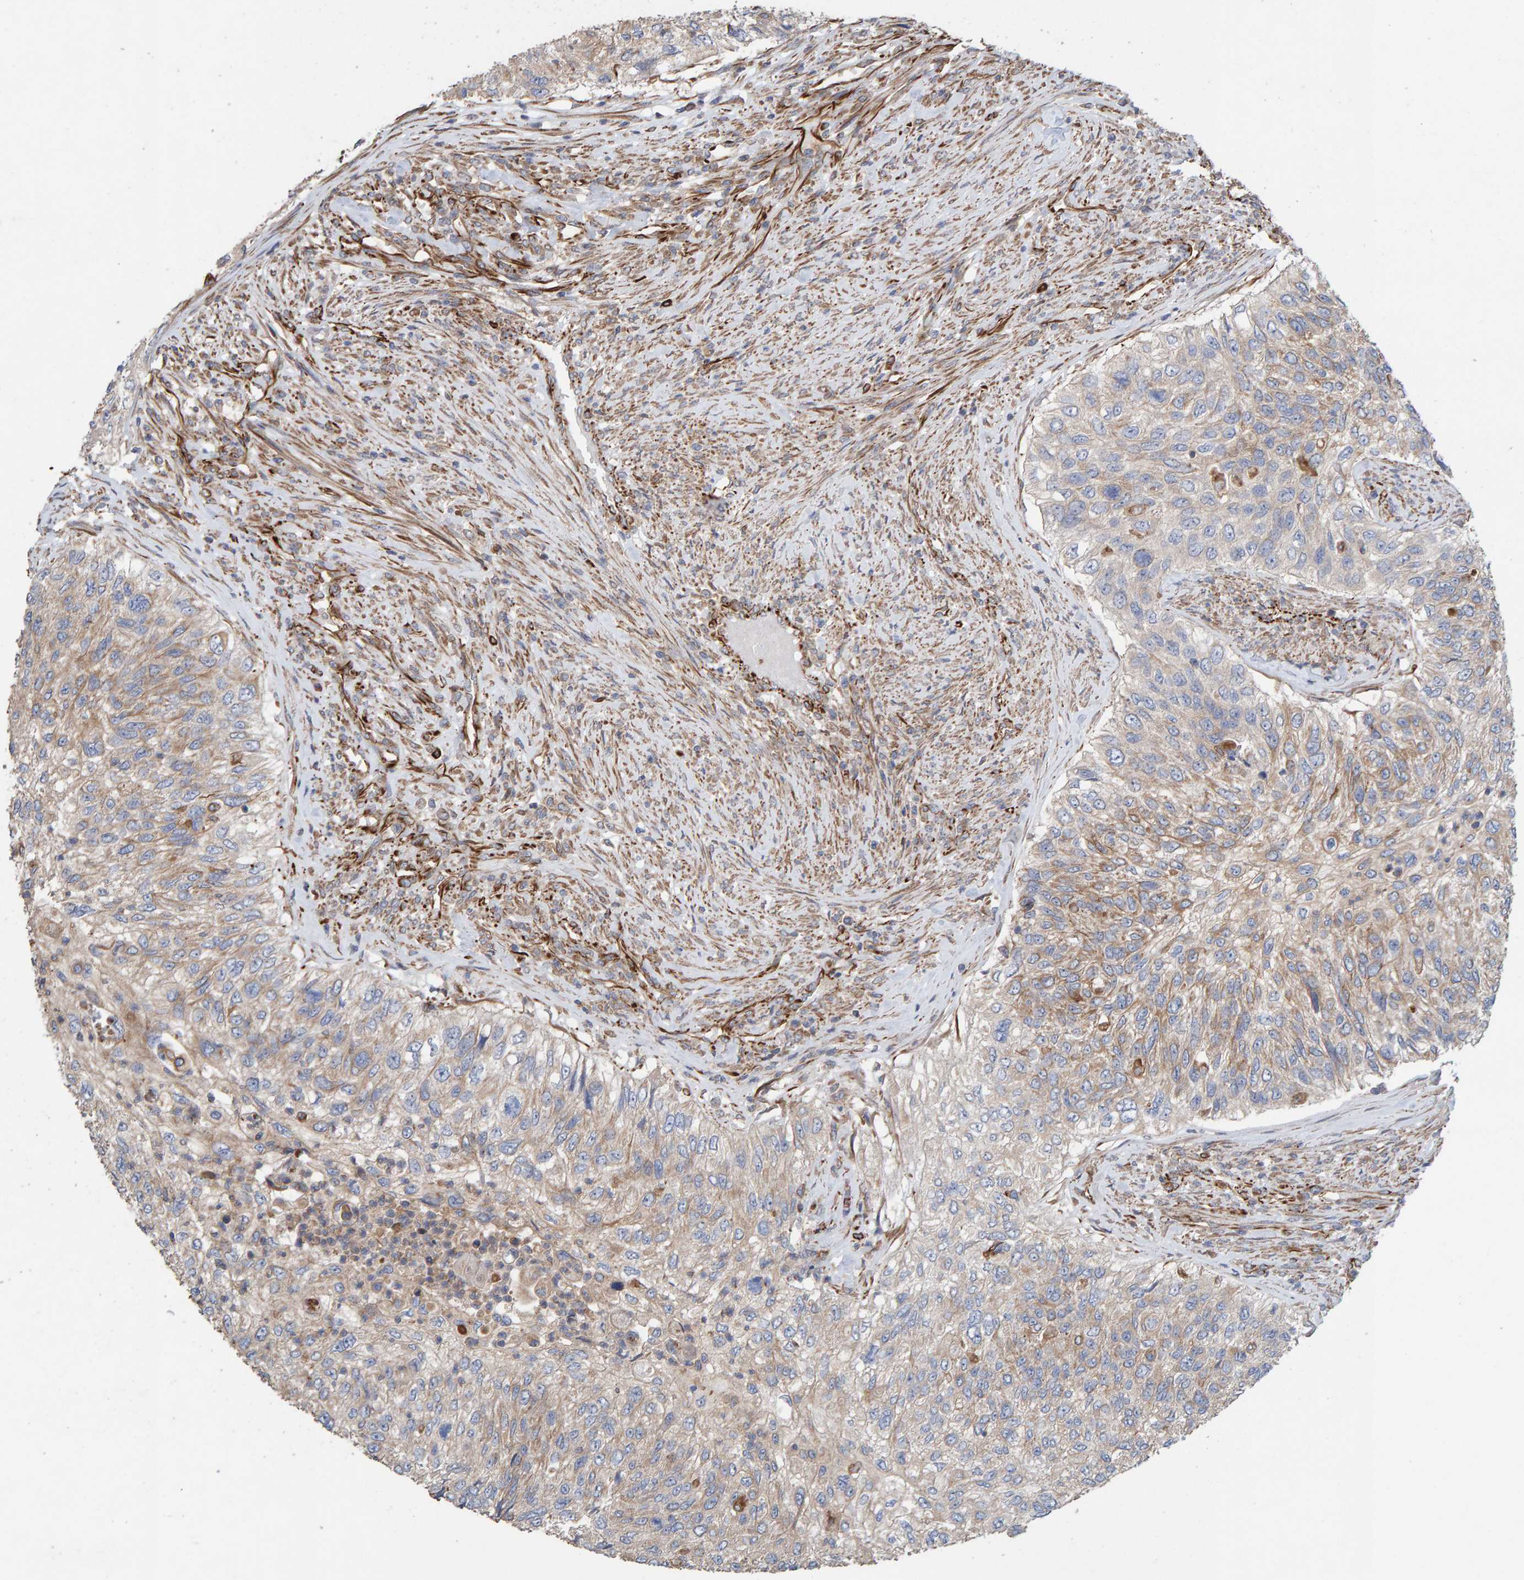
{"staining": {"intensity": "weak", "quantity": "25%-75%", "location": "cytoplasmic/membranous"}, "tissue": "urothelial cancer", "cell_type": "Tumor cells", "image_type": "cancer", "snomed": [{"axis": "morphology", "description": "Urothelial carcinoma, High grade"}, {"axis": "topography", "description": "Urinary bladder"}], "caption": "Immunohistochemical staining of human urothelial carcinoma (high-grade) shows weak cytoplasmic/membranous protein staining in about 25%-75% of tumor cells.", "gene": "ZNF347", "patient": {"sex": "female", "age": 60}}